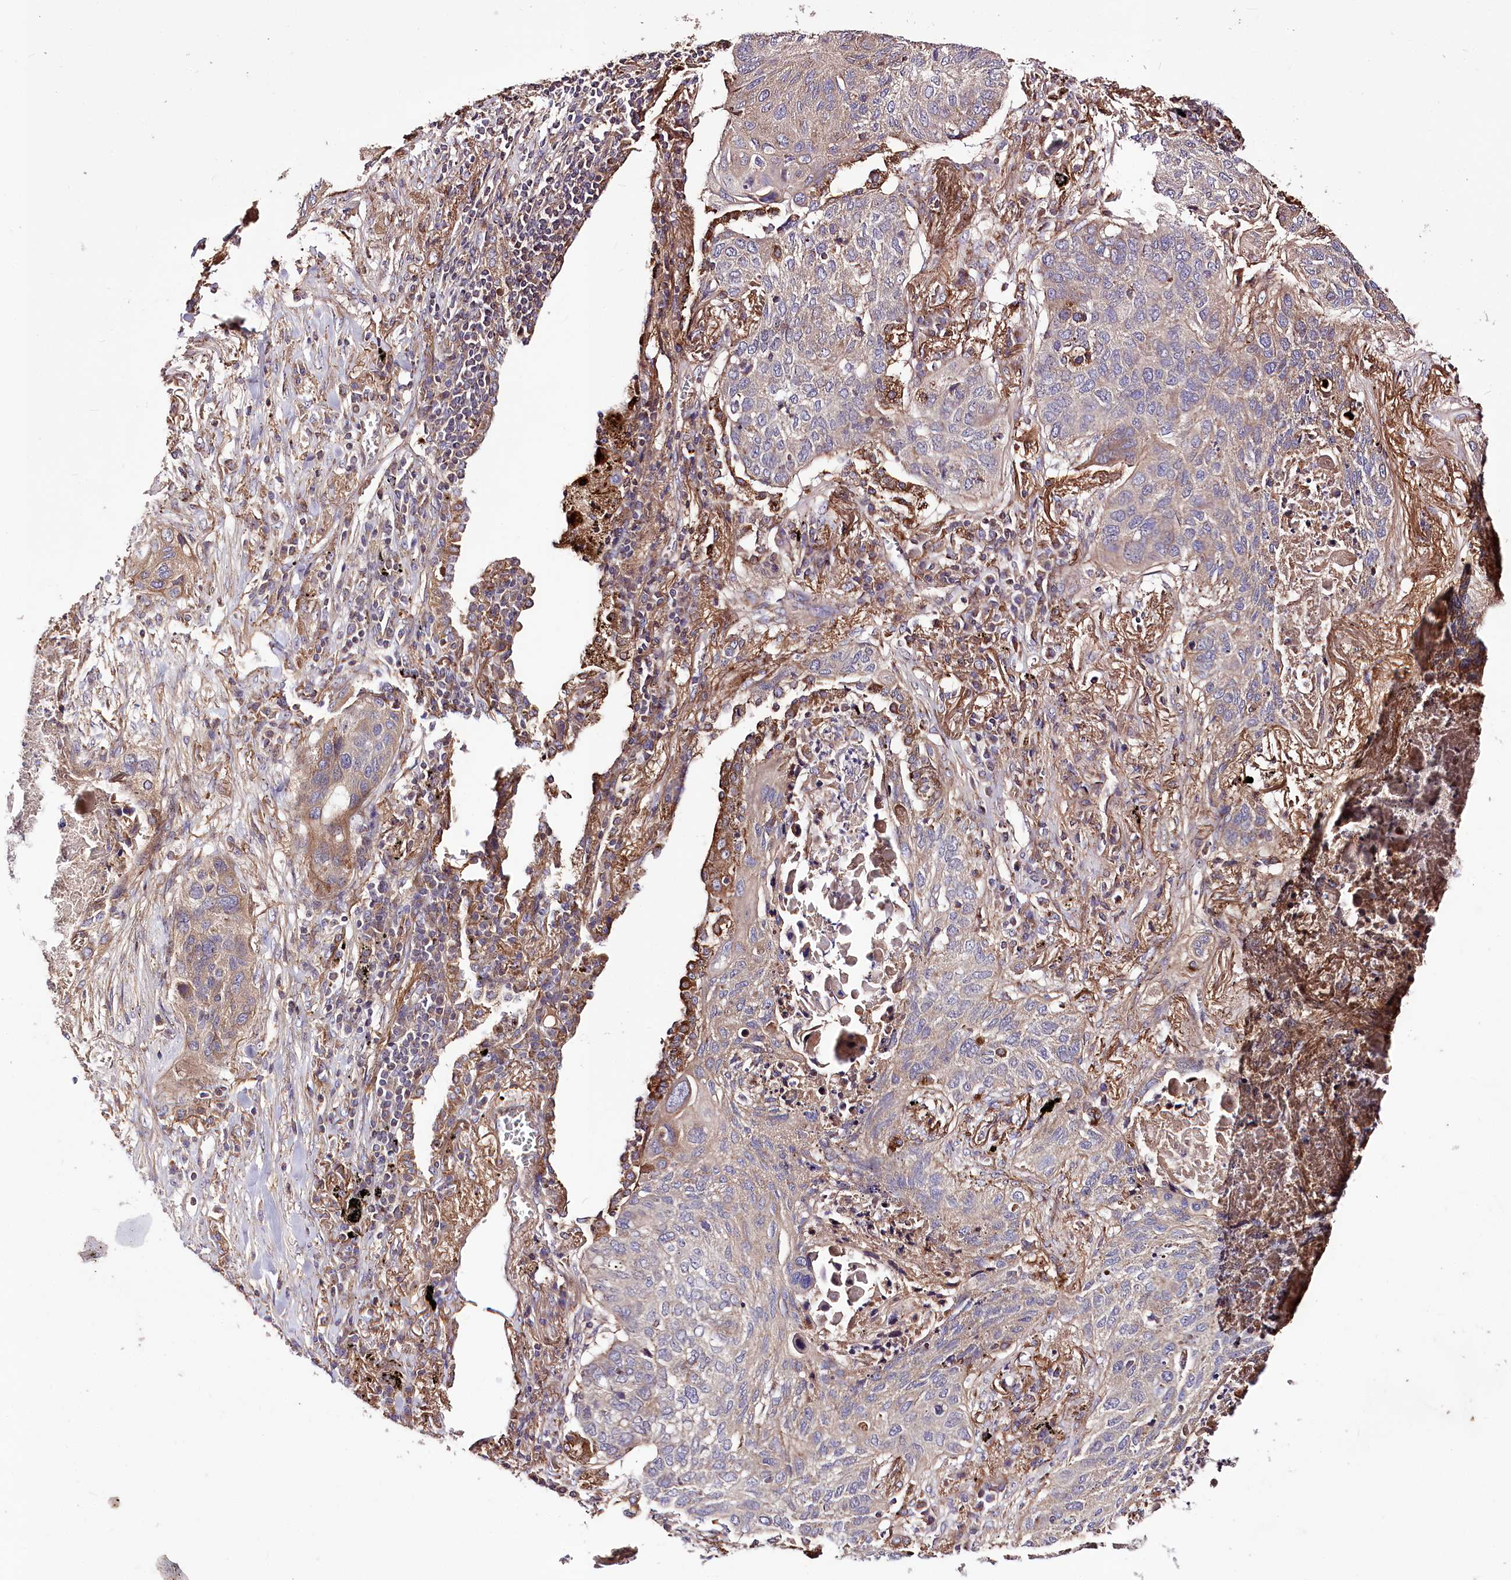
{"staining": {"intensity": "negative", "quantity": "none", "location": "none"}, "tissue": "lung cancer", "cell_type": "Tumor cells", "image_type": "cancer", "snomed": [{"axis": "morphology", "description": "Squamous cell carcinoma, NOS"}, {"axis": "topography", "description": "Lung"}], "caption": "A histopathology image of human lung squamous cell carcinoma is negative for staining in tumor cells.", "gene": "WWC1", "patient": {"sex": "female", "age": 63}}